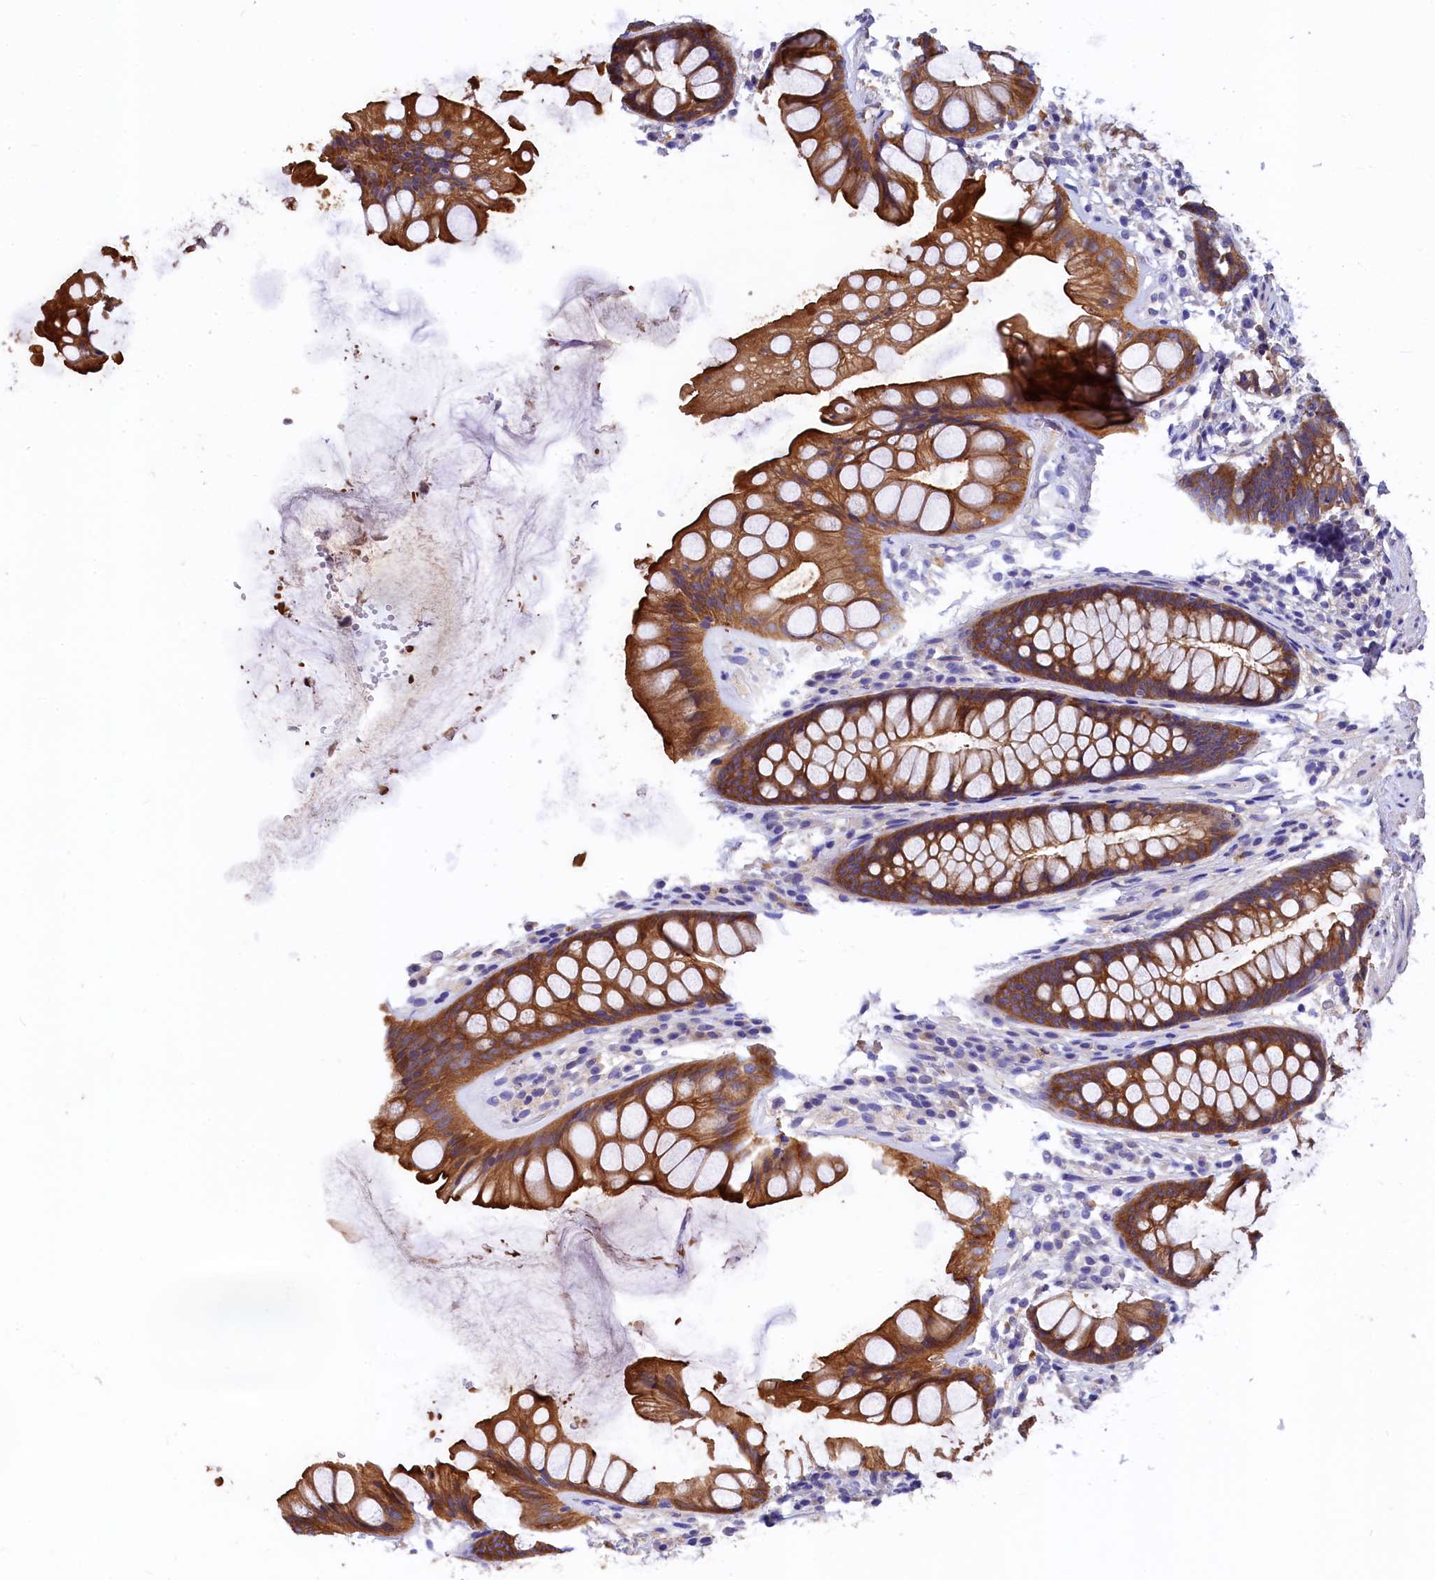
{"staining": {"intensity": "strong", "quantity": ">75%", "location": "cytoplasmic/membranous"}, "tissue": "rectum", "cell_type": "Glandular cells", "image_type": "normal", "snomed": [{"axis": "morphology", "description": "Normal tissue, NOS"}, {"axis": "topography", "description": "Rectum"}], "caption": "Rectum stained for a protein (brown) reveals strong cytoplasmic/membranous positive staining in approximately >75% of glandular cells.", "gene": "EPS8L2", "patient": {"sex": "male", "age": 74}}